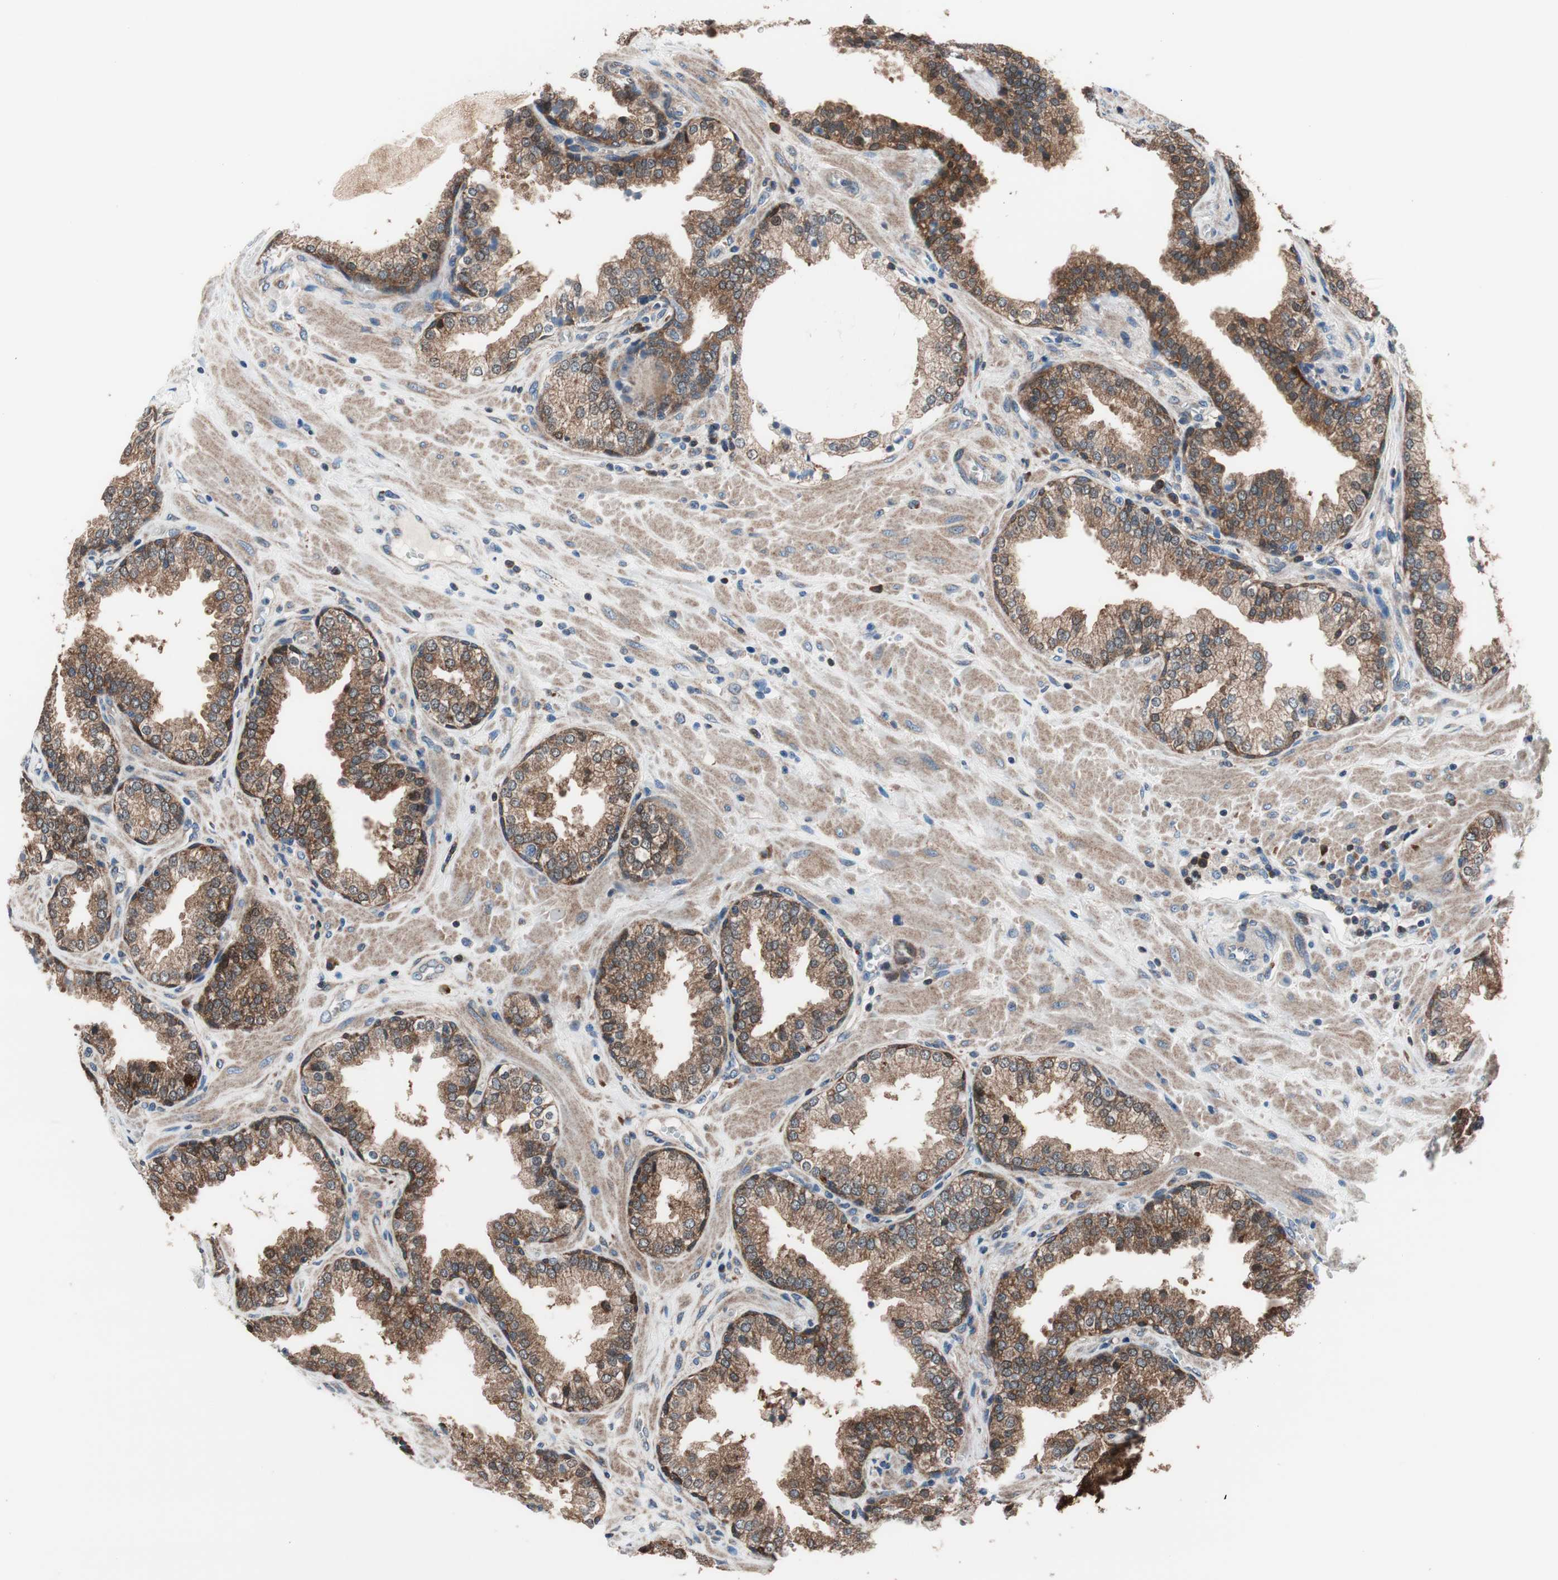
{"staining": {"intensity": "strong", "quantity": ">75%", "location": "cytoplasmic/membranous"}, "tissue": "prostate", "cell_type": "Glandular cells", "image_type": "normal", "snomed": [{"axis": "morphology", "description": "Normal tissue, NOS"}, {"axis": "topography", "description": "Prostate"}], "caption": "Prostate was stained to show a protein in brown. There is high levels of strong cytoplasmic/membranous positivity in approximately >75% of glandular cells. The staining was performed using DAB (3,3'-diaminobenzidine) to visualize the protein expression in brown, while the nuclei were stained in blue with hematoxylin (Magnification: 20x).", "gene": "PRDX2", "patient": {"sex": "male", "age": 51}}